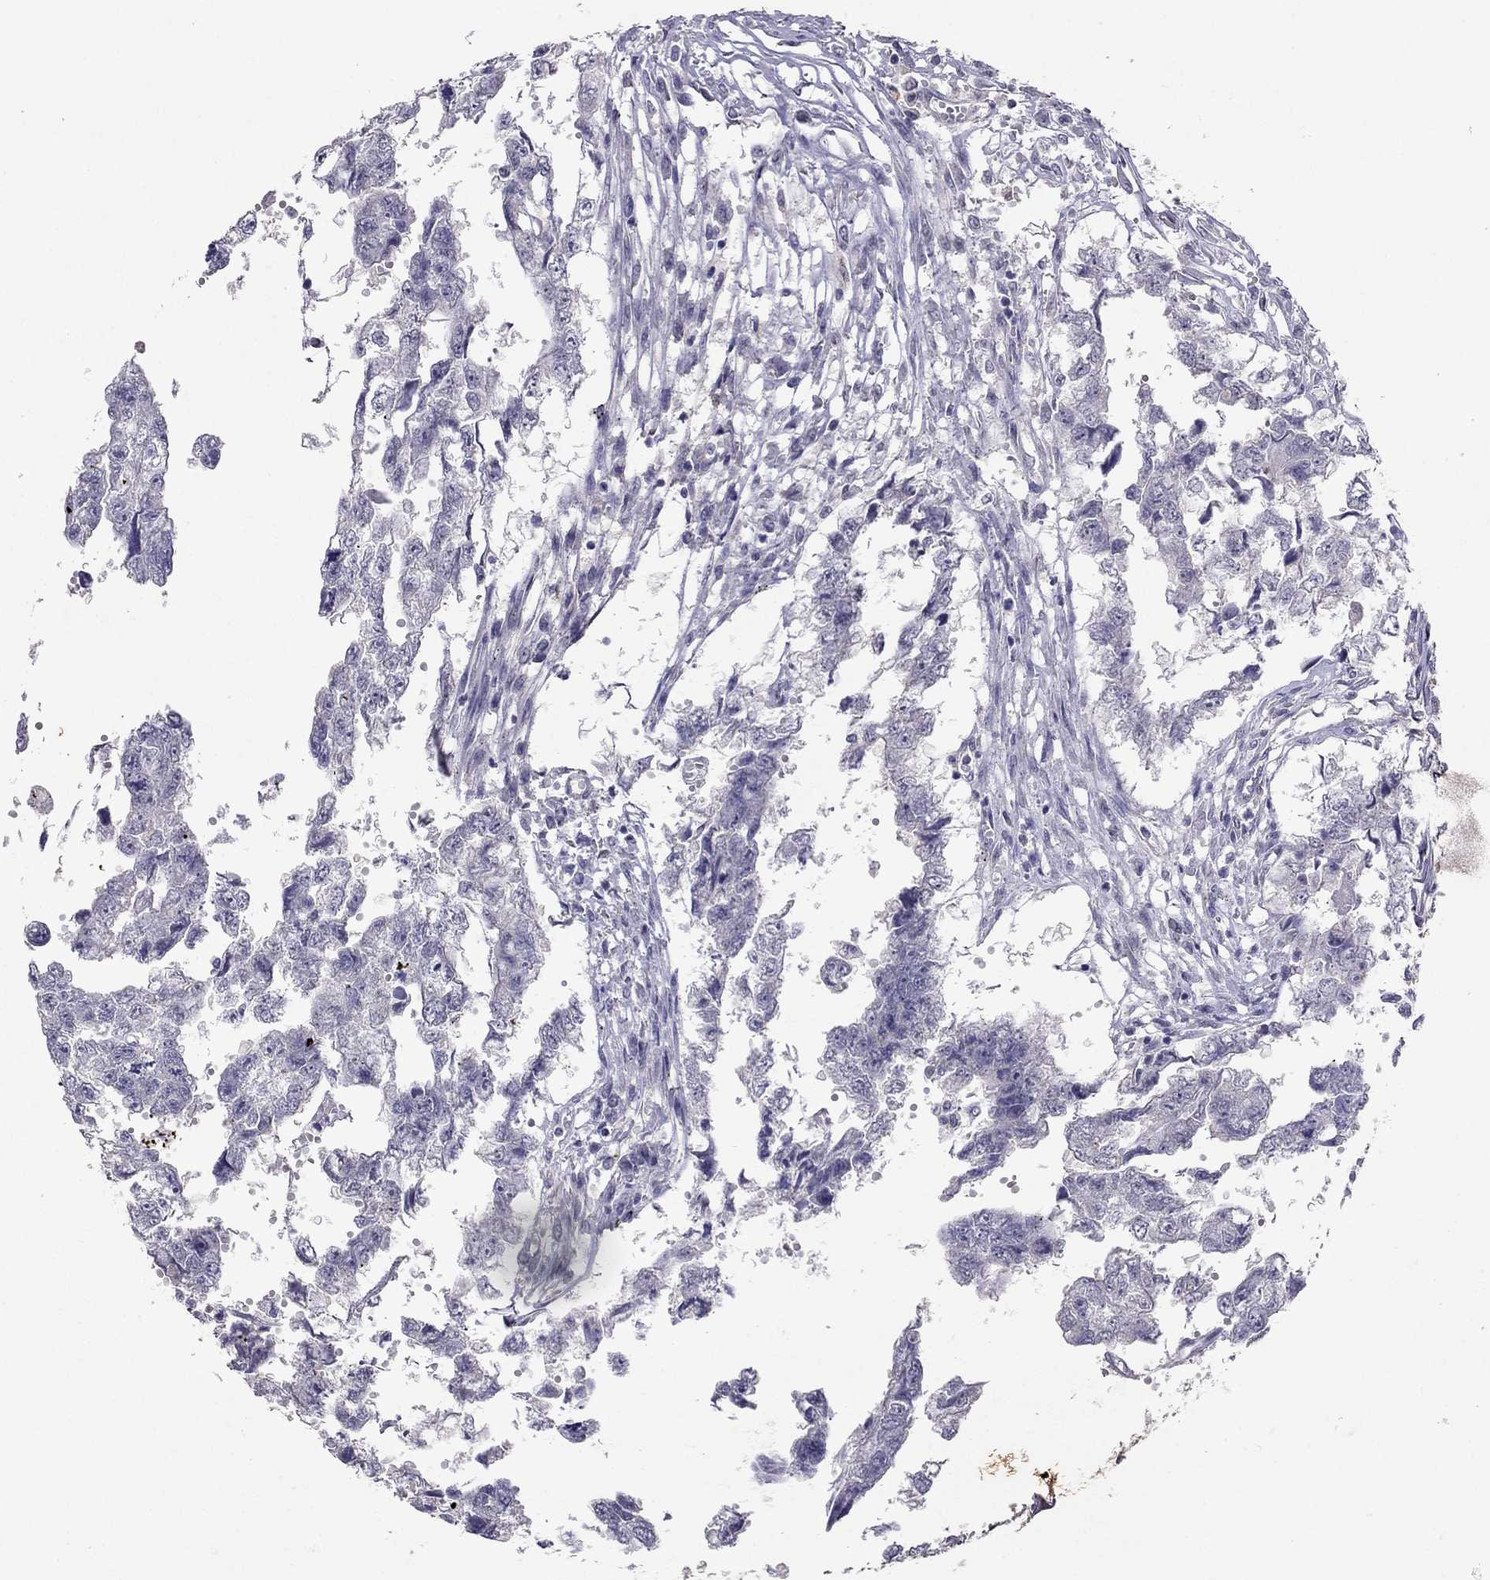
{"staining": {"intensity": "negative", "quantity": "none", "location": "none"}, "tissue": "testis cancer", "cell_type": "Tumor cells", "image_type": "cancer", "snomed": [{"axis": "morphology", "description": "Carcinoma, Embryonal, NOS"}, {"axis": "morphology", "description": "Teratoma, malignant, NOS"}, {"axis": "topography", "description": "Testis"}], "caption": "High power microscopy micrograph of an immunohistochemistry (IHC) photomicrograph of teratoma (malignant) (testis), revealing no significant positivity in tumor cells.", "gene": "FST", "patient": {"sex": "male", "age": 44}}